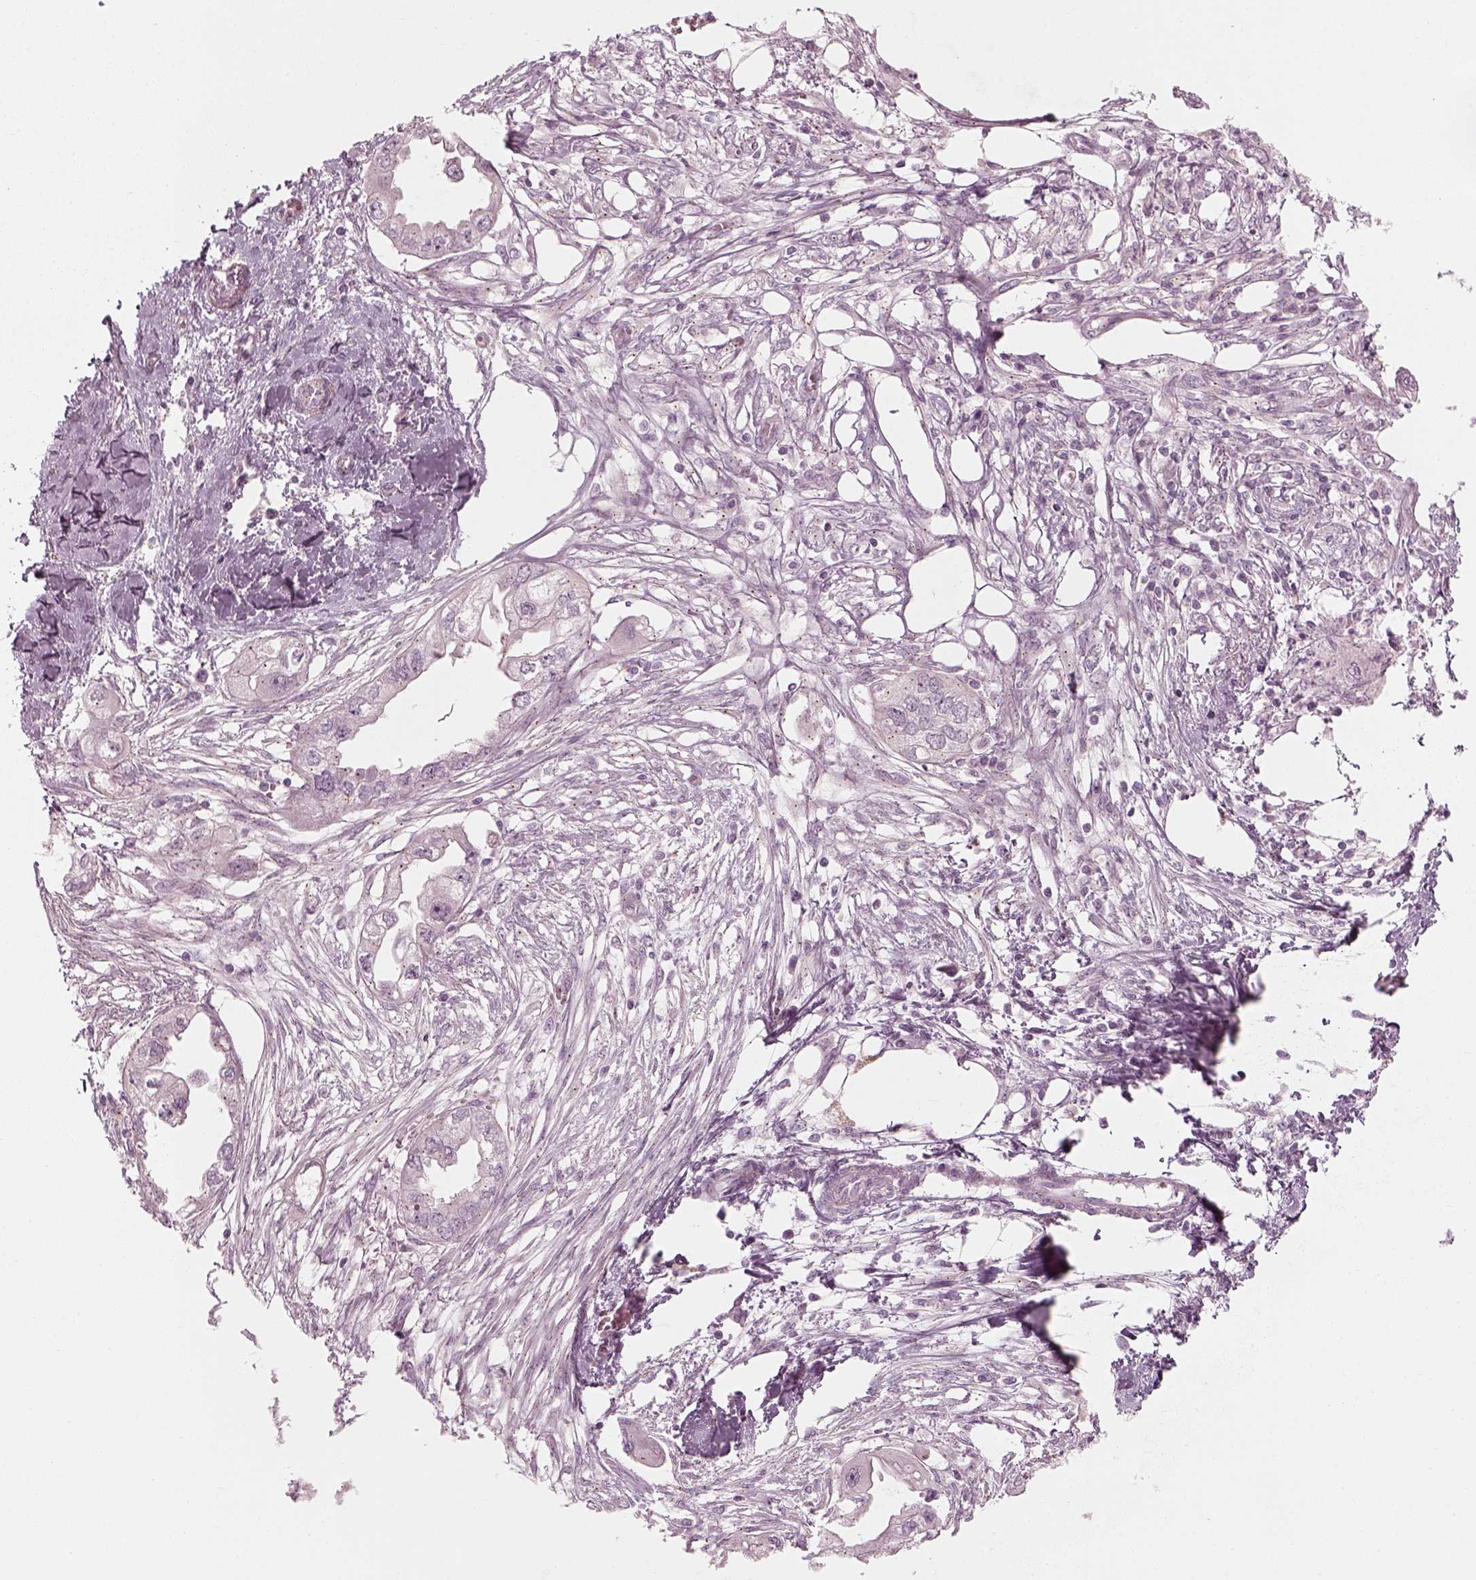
{"staining": {"intensity": "negative", "quantity": "none", "location": "none"}, "tissue": "endometrial cancer", "cell_type": "Tumor cells", "image_type": "cancer", "snomed": [{"axis": "morphology", "description": "Adenocarcinoma, NOS"}, {"axis": "morphology", "description": "Adenocarcinoma, metastatic, NOS"}, {"axis": "topography", "description": "Adipose tissue"}, {"axis": "topography", "description": "Endometrium"}], "caption": "High power microscopy micrograph of an immunohistochemistry photomicrograph of endometrial metastatic adenocarcinoma, revealing no significant positivity in tumor cells.", "gene": "MLIP", "patient": {"sex": "female", "age": 67}}